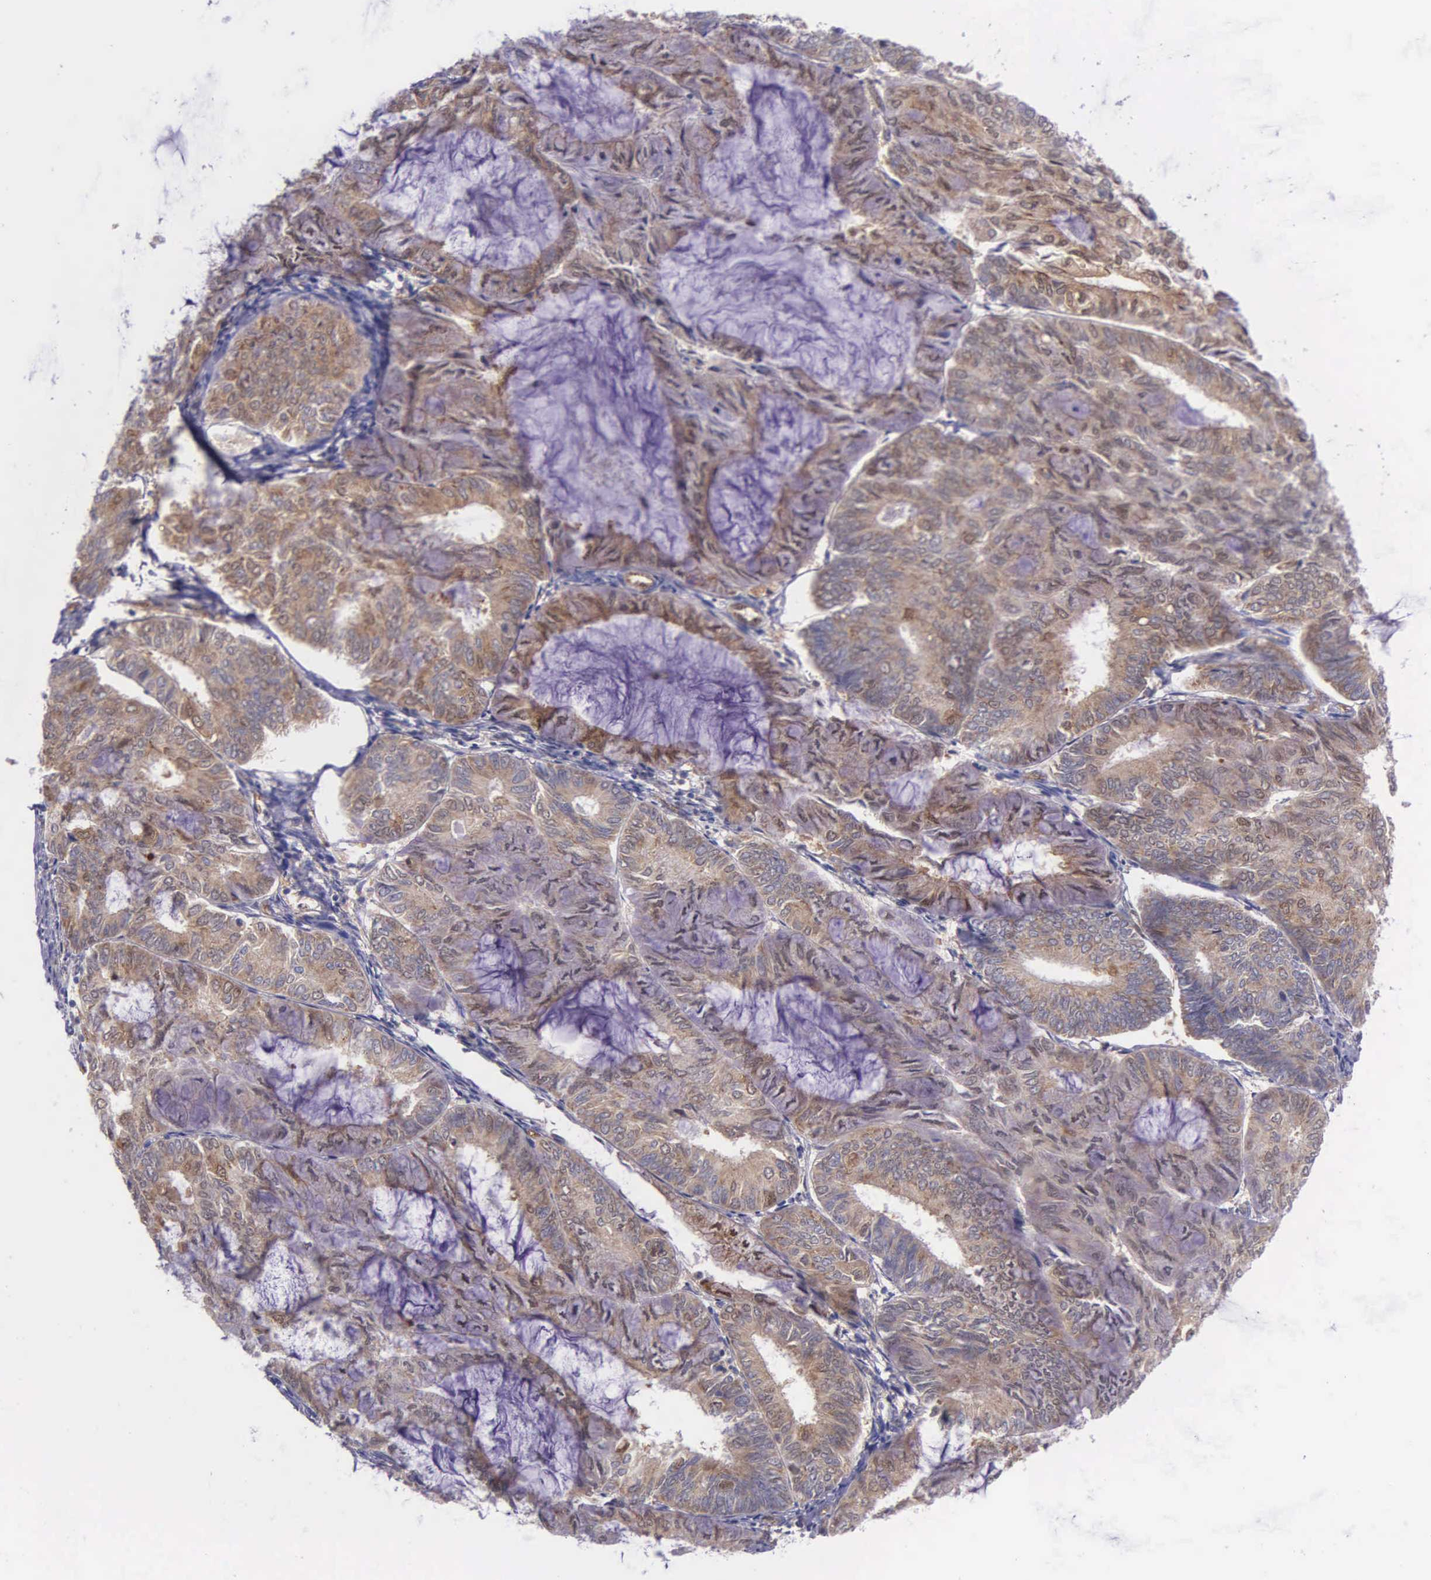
{"staining": {"intensity": "moderate", "quantity": ">75%", "location": "cytoplasmic/membranous"}, "tissue": "endometrial cancer", "cell_type": "Tumor cells", "image_type": "cancer", "snomed": [{"axis": "morphology", "description": "Adenocarcinoma, NOS"}, {"axis": "topography", "description": "Endometrium"}], "caption": "Immunohistochemistry (IHC) micrograph of neoplastic tissue: endometrial adenocarcinoma stained using IHC reveals medium levels of moderate protein expression localized specifically in the cytoplasmic/membranous of tumor cells, appearing as a cytoplasmic/membranous brown color.", "gene": "GMPR2", "patient": {"sex": "female", "age": 59}}